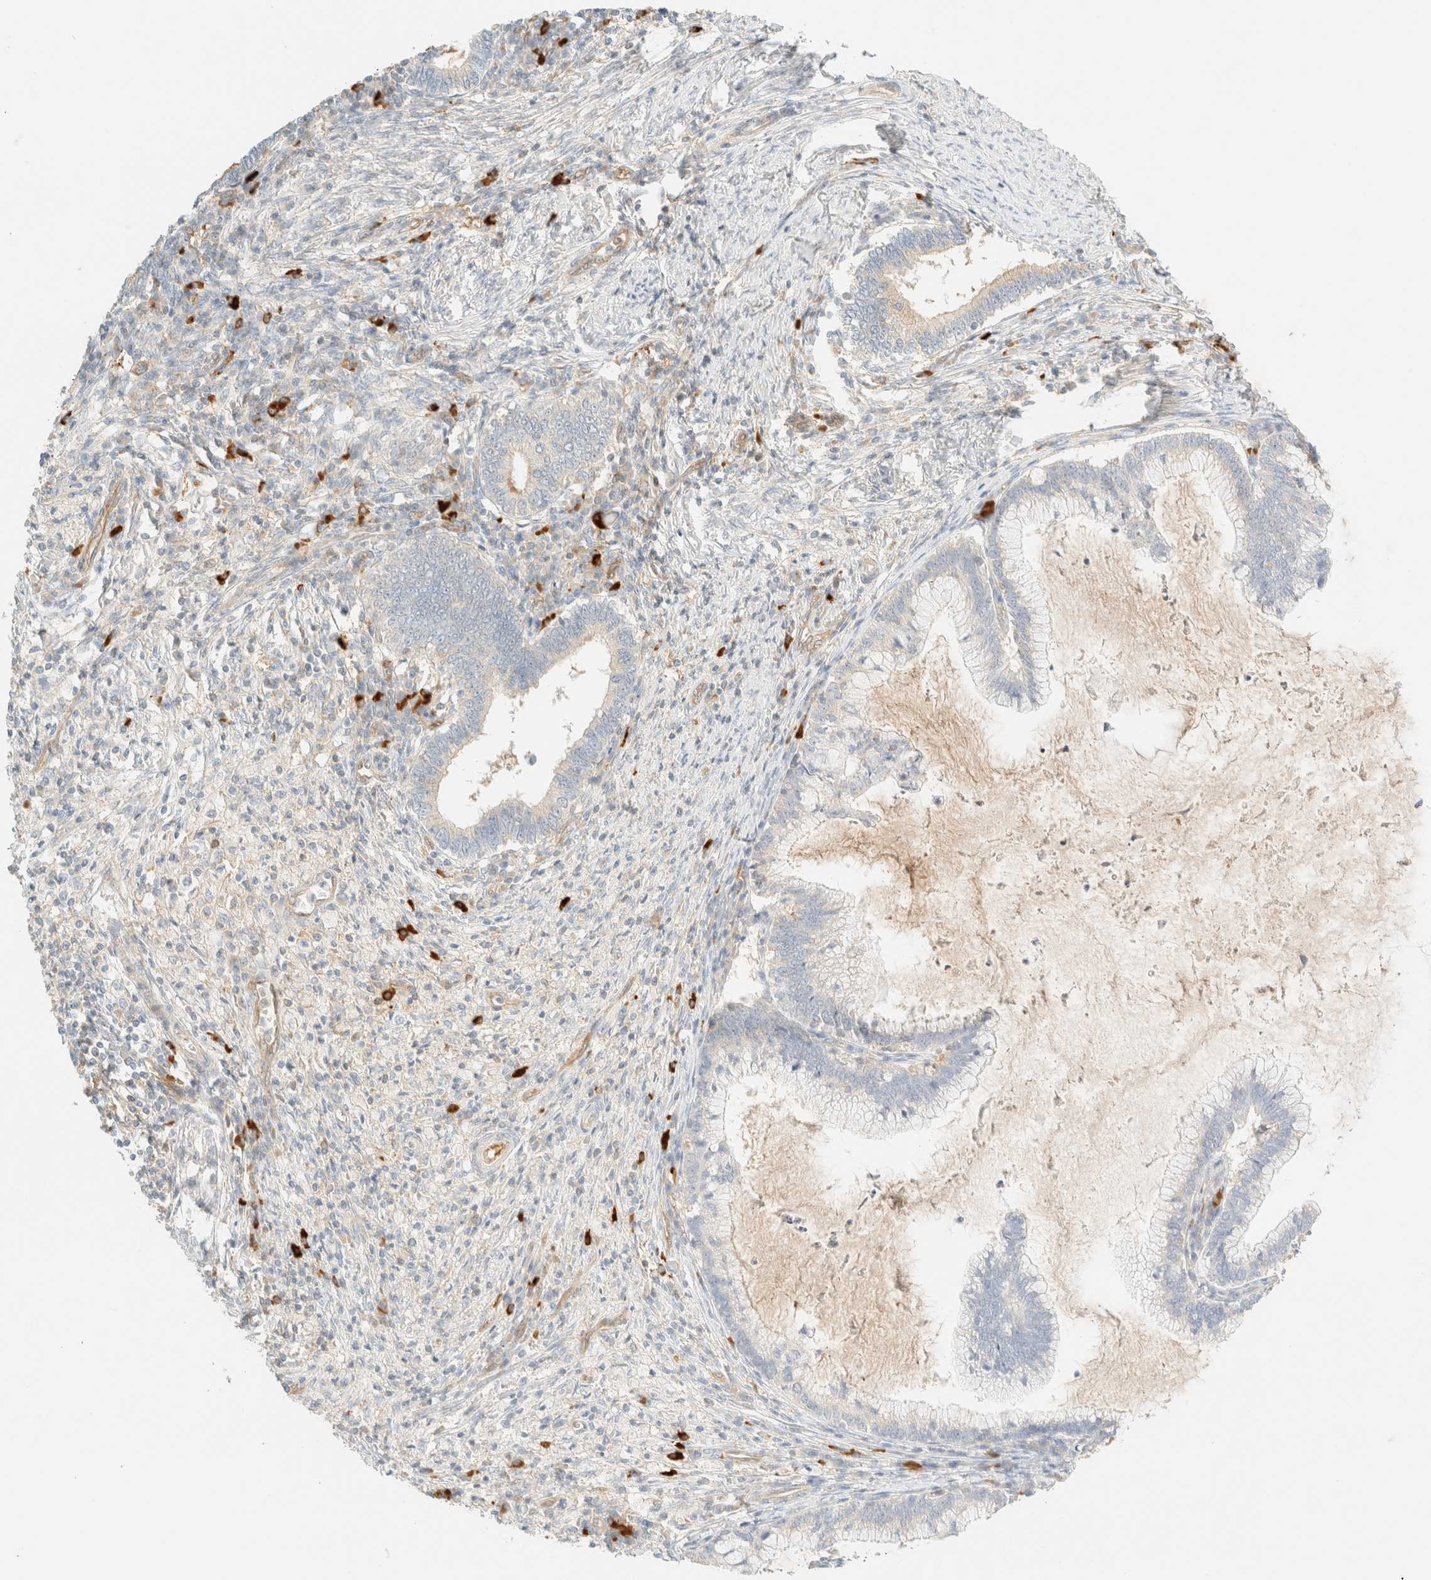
{"staining": {"intensity": "negative", "quantity": "none", "location": "none"}, "tissue": "cervical cancer", "cell_type": "Tumor cells", "image_type": "cancer", "snomed": [{"axis": "morphology", "description": "Adenocarcinoma, NOS"}, {"axis": "topography", "description": "Cervix"}], "caption": "Immunohistochemistry (IHC) image of neoplastic tissue: human cervical adenocarcinoma stained with DAB demonstrates no significant protein expression in tumor cells. Nuclei are stained in blue.", "gene": "FHOD1", "patient": {"sex": "female", "age": 36}}